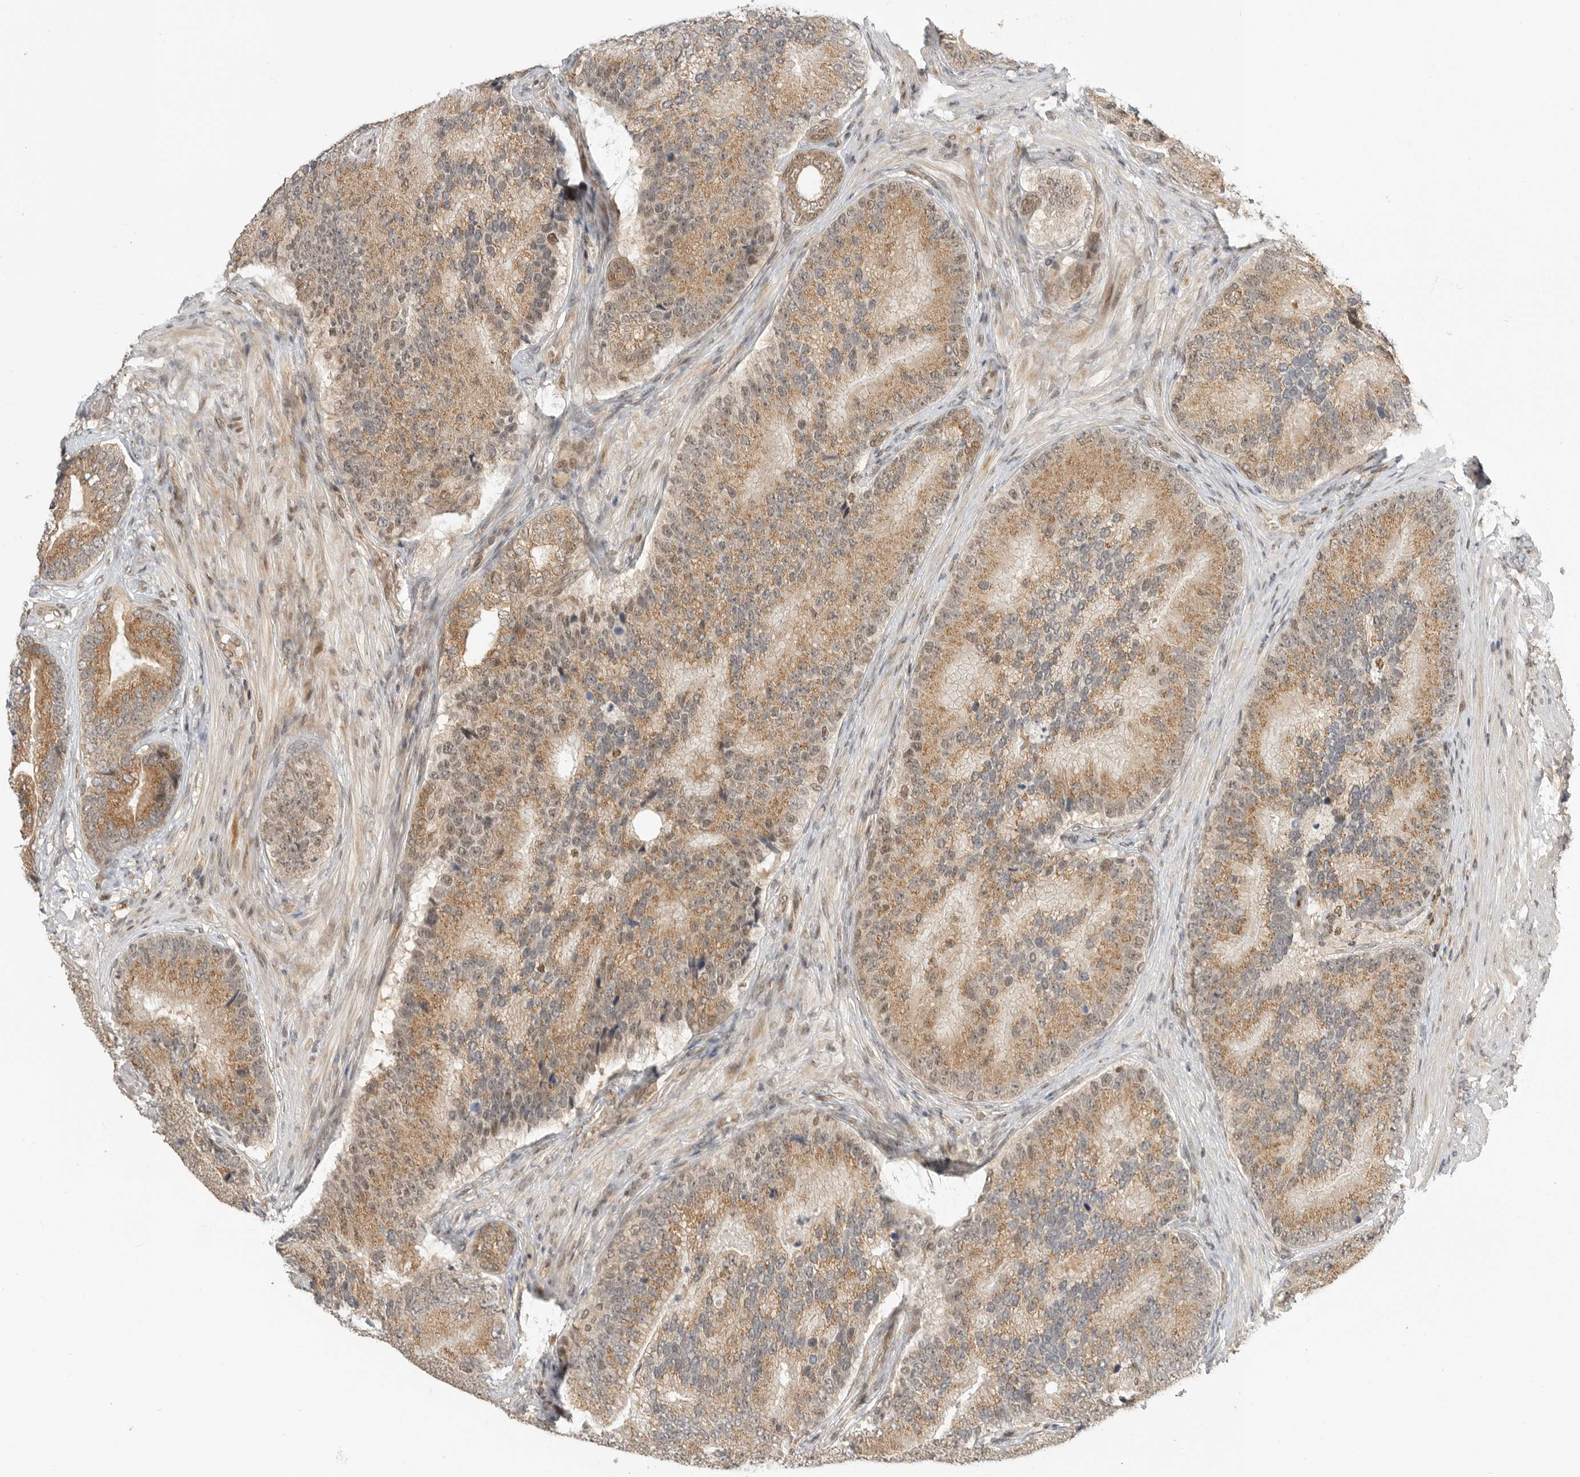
{"staining": {"intensity": "moderate", "quantity": ">75%", "location": "cytoplasmic/membranous"}, "tissue": "prostate cancer", "cell_type": "Tumor cells", "image_type": "cancer", "snomed": [{"axis": "morphology", "description": "Adenocarcinoma, High grade"}, {"axis": "topography", "description": "Prostate"}], "caption": "This is a histology image of immunohistochemistry (IHC) staining of prostate adenocarcinoma (high-grade), which shows moderate positivity in the cytoplasmic/membranous of tumor cells.", "gene": "ALKAL1", "patient": {"sex": "male", "age": 70}}